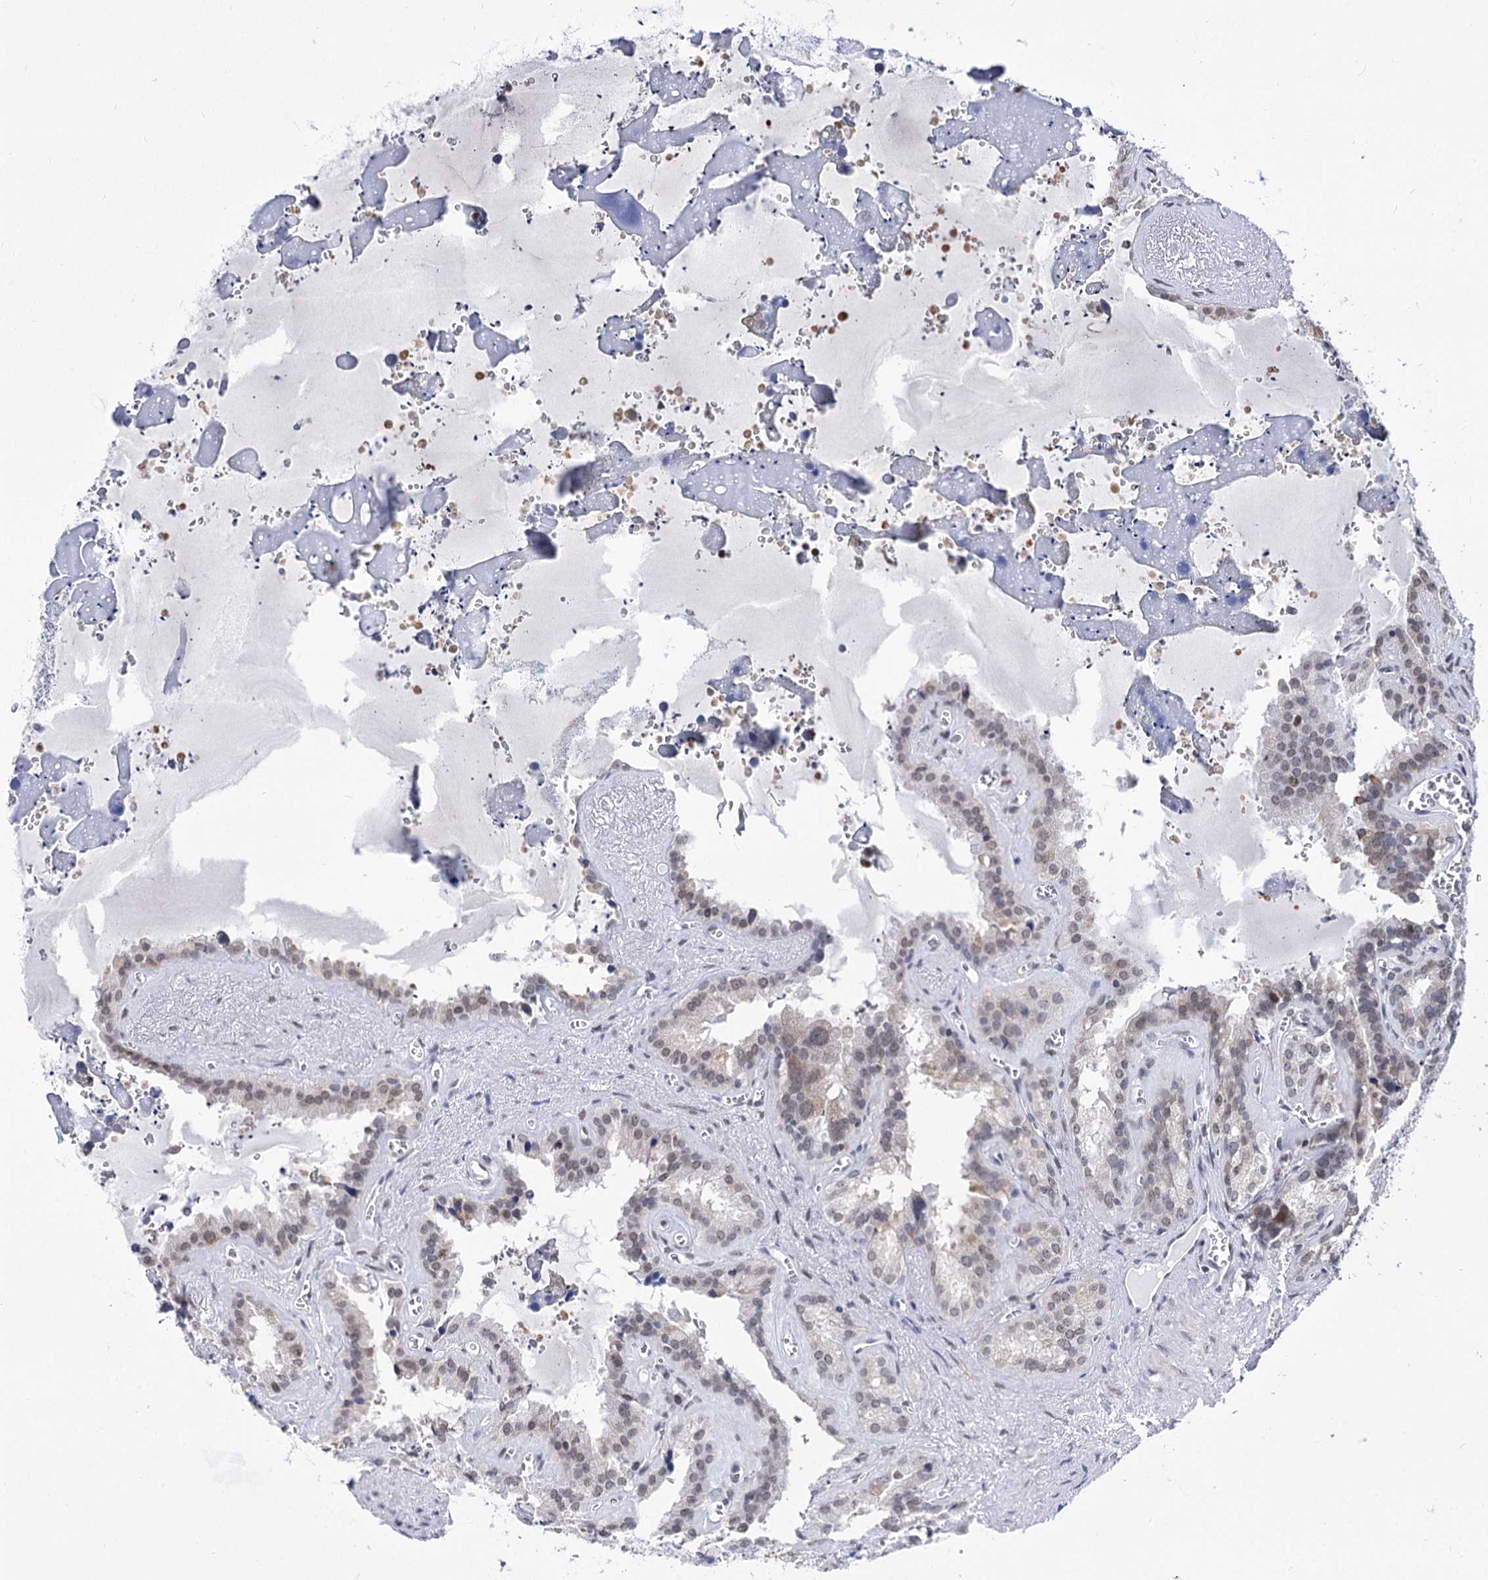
{"staining": {"intensity": "weak", "quantity": "<25%", "location": "nuclear"}, "tissue": "seminal vesicle", "cell_type": "Glandular cells", "image_type": "normal", "snomed": [{"axis": "morphology", "description": "Normal tissue, NOS"}, {"axis": "topography", "description": "Prostate"}, {"axis": "topography", "description": "Seminal veicle"}], "caption": "Human seminal vesicle stained for a protein using immunohistochemistry exhibits no expression in glandular cells.", "gene": "POU4F3", "patient": {"sex": "male", "age": 59}}